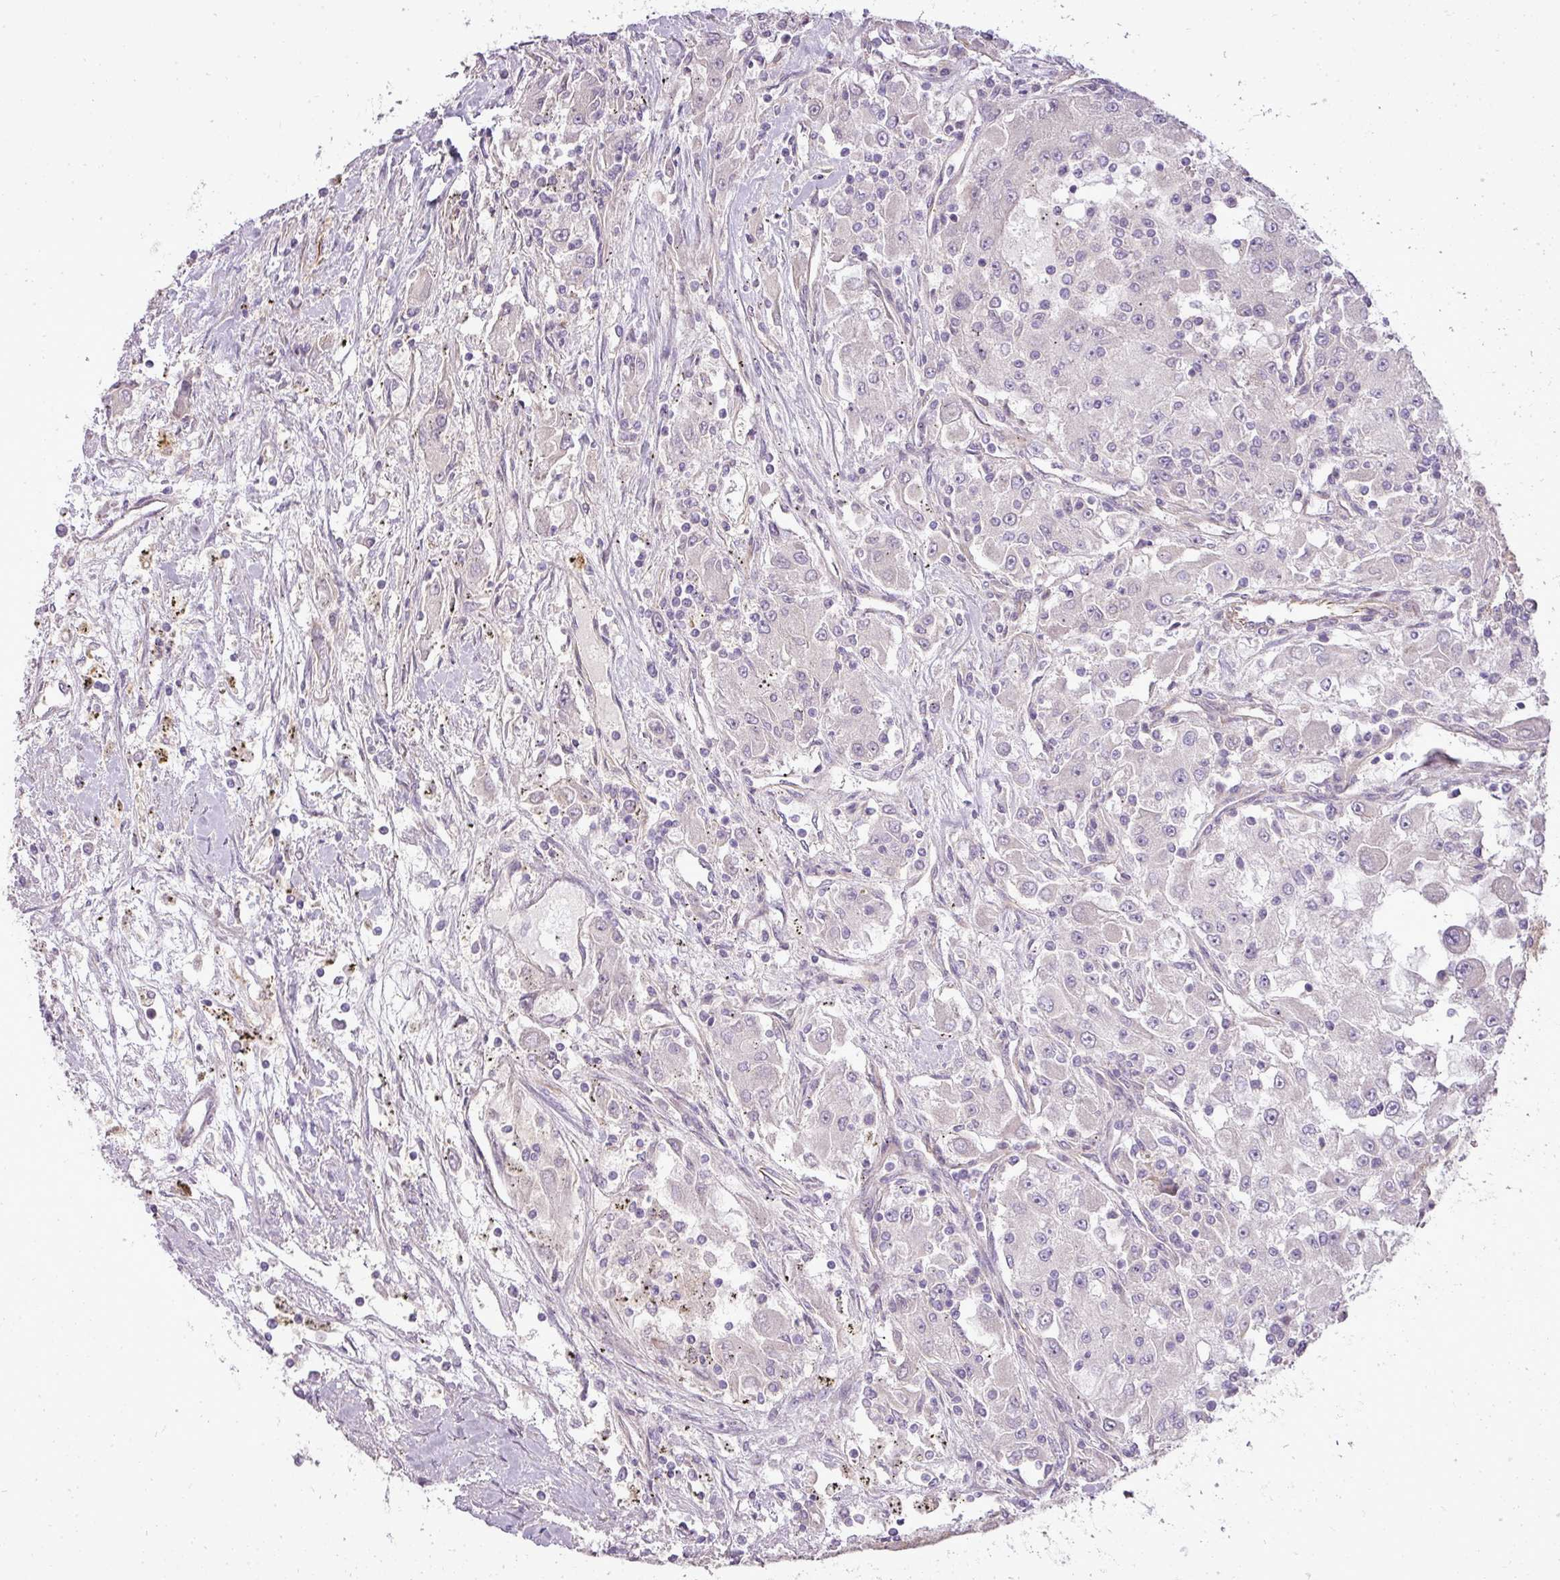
{"staining": {"intensity": "negative", "quantity": "none", "location": "none"}, "tissue": "renal cancer", "cell_type": "Tumor cells", "image_type": "cancer", "snomed": [{"axis": "morphology", "description": "Adenocarcinoma, NOS"}, {"axis": "topography", "description": "Kidney"}], "caption": "This is an immunohistochemistry (IHC) image of human renal adenocarcinoma. There is no staining in tumor cells.", "gene": "PDRG1", "patient": {"sex": "female", "age": 67}}